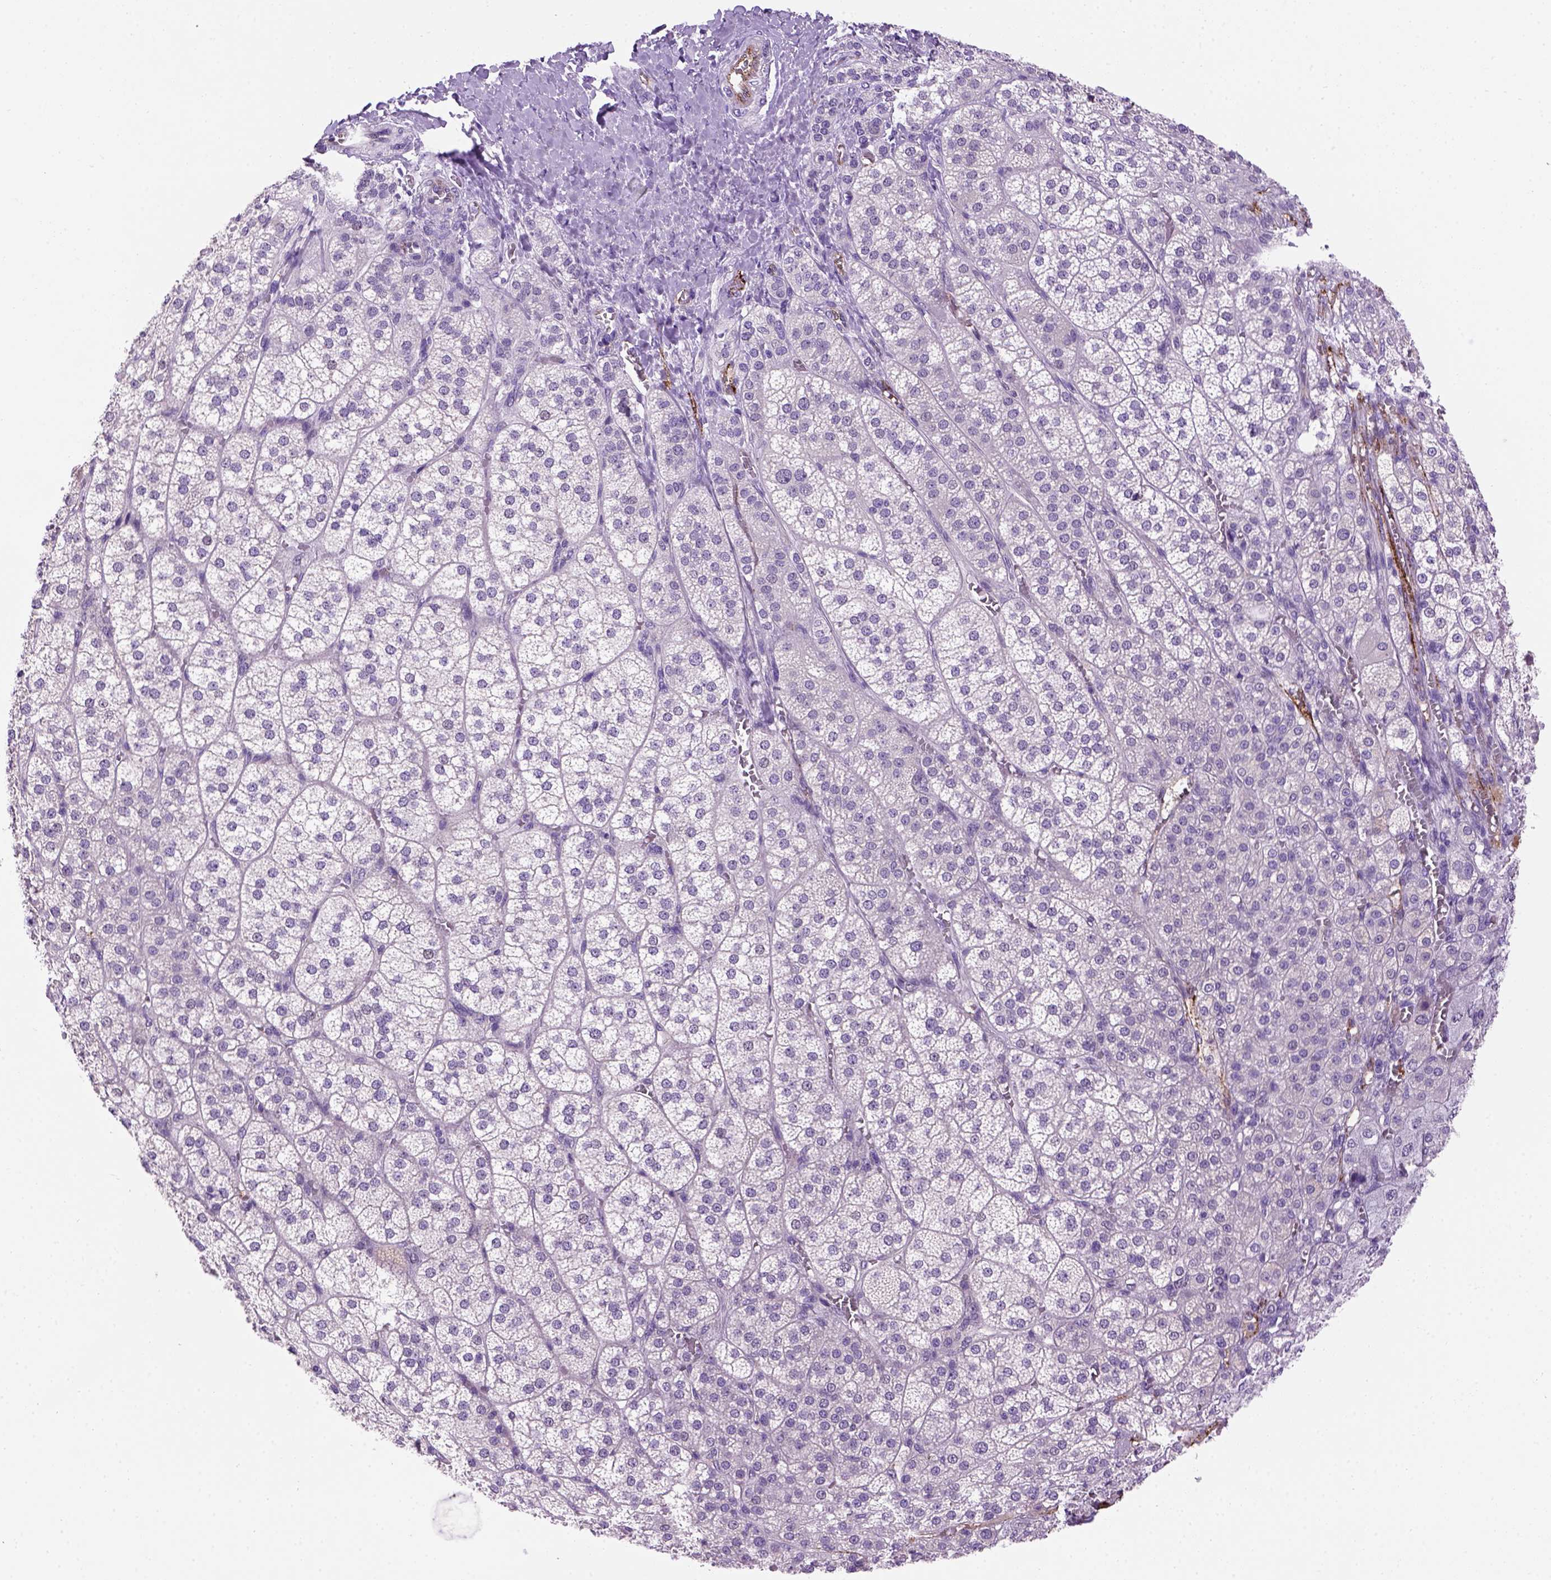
{"staining": {"intensity": "negative", "quantity": "none", "location": "none"}, "tissue": "adrenal gland", "cell_type": "Glandular cells", "image_type": "normal", "snomed": [{"axis": "morphology", "description": "Normal tissue, NOS"}, {"axis": "topography", "description": "Adrenal gland"}], "caption": "DAB immunohistochemical staining of unremarkable human adrenal gland reveals no significant staining in glandular cells.", "gene": "VWF", "patient": {"sex": "female", "age": 60}}